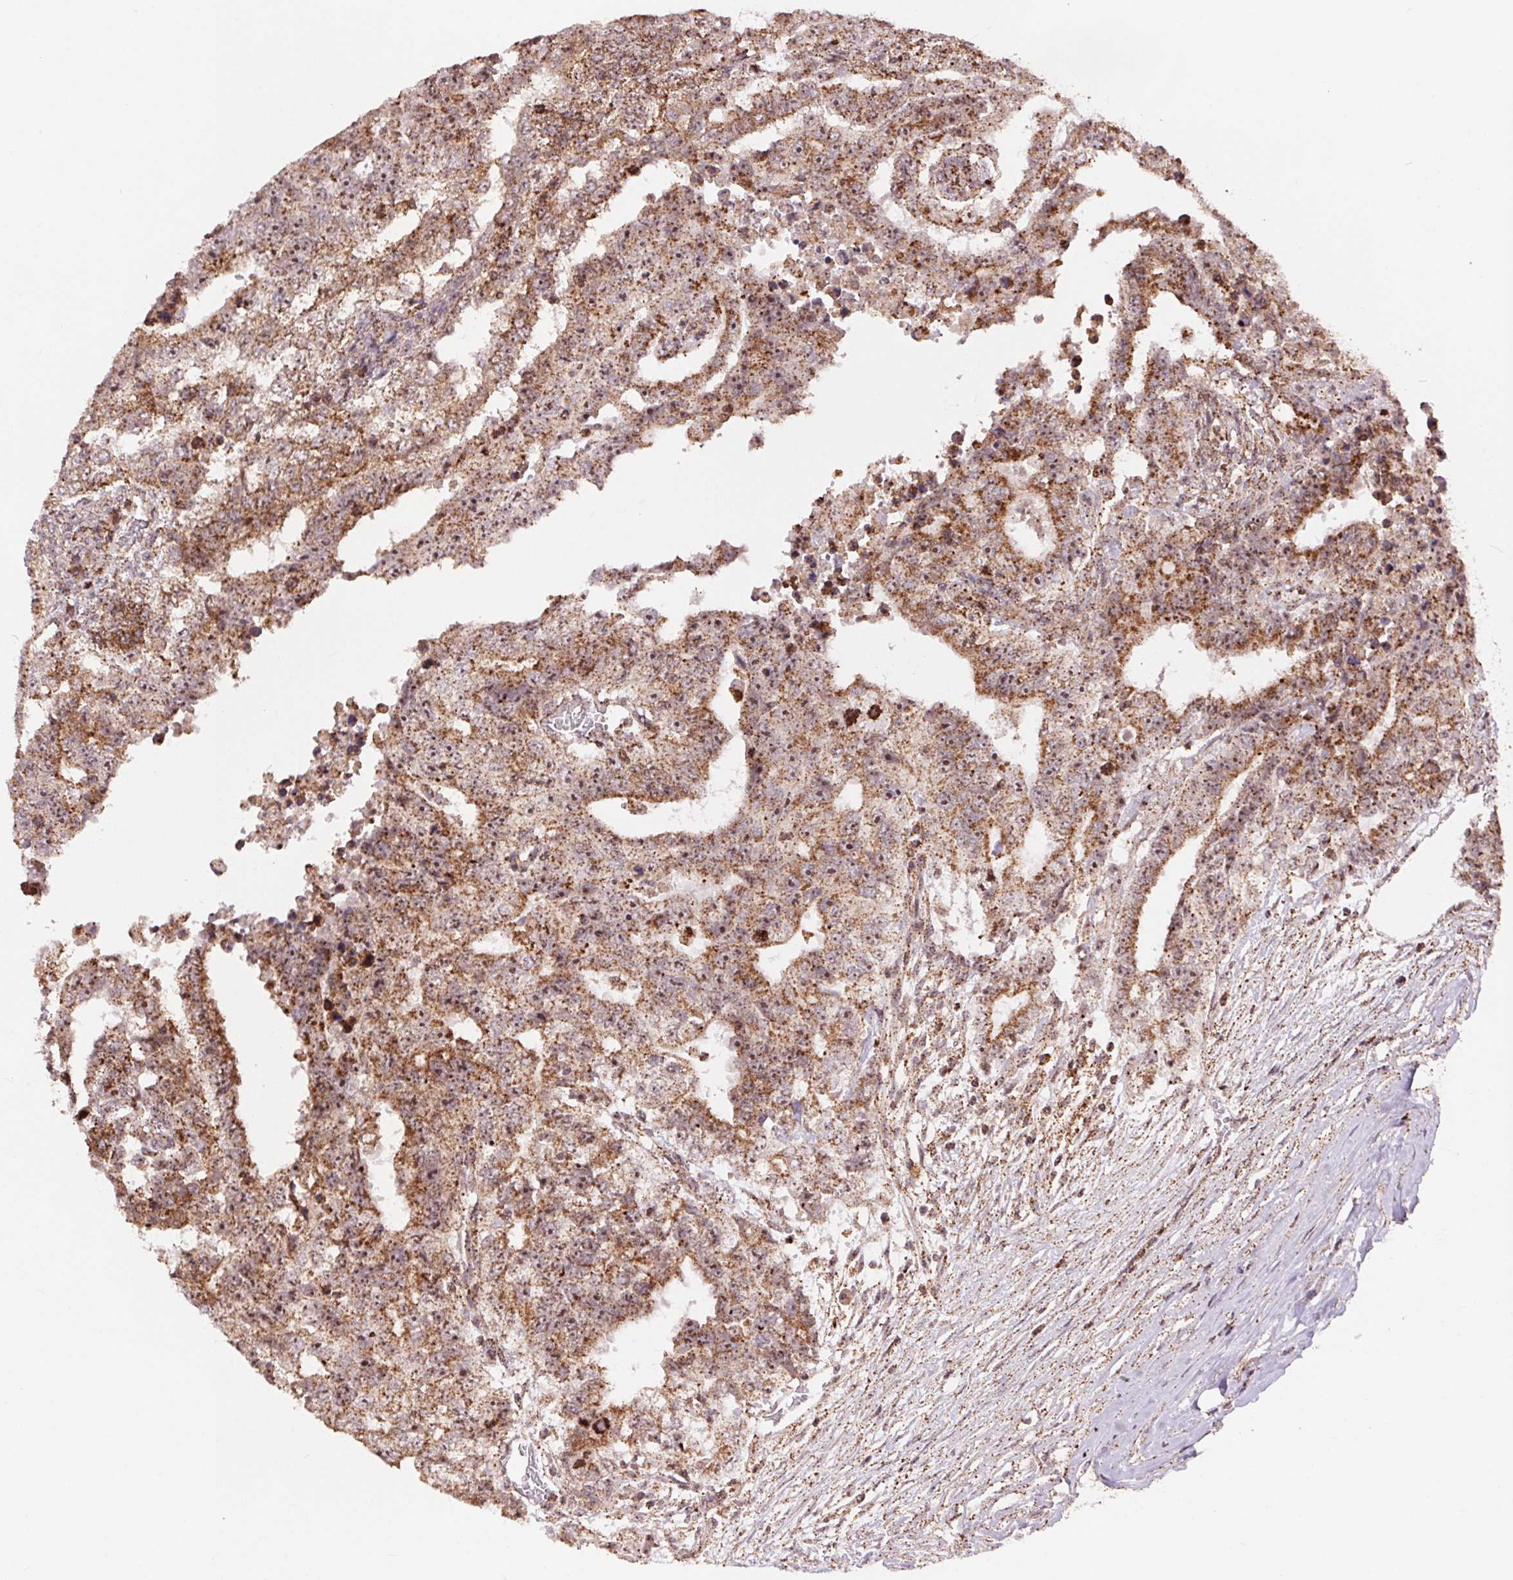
{"staining": {"intensity": "moderate", "quantity": ">75%", "location": "cytoplasmic/membranous,nuclear"}, "tissue": "testis cancer", "cell_type": "Tumor cells", "image_type": "cancer", "snomed": [{"axis": "morphology", "description": "Carcinoma, Embryonal, NOS"}, {"axis": "topography", "description": "Testis"}], "caption": "There is medium levels of moderate cytoplasmic/membranous and nuclear positivity in tumor cells of testis embryonal carcinoma, as demonstrated by immunohistochemical staining (brown color).", "gene": "CHMP4B", "patient": {"sex": "male", "age": 24}}